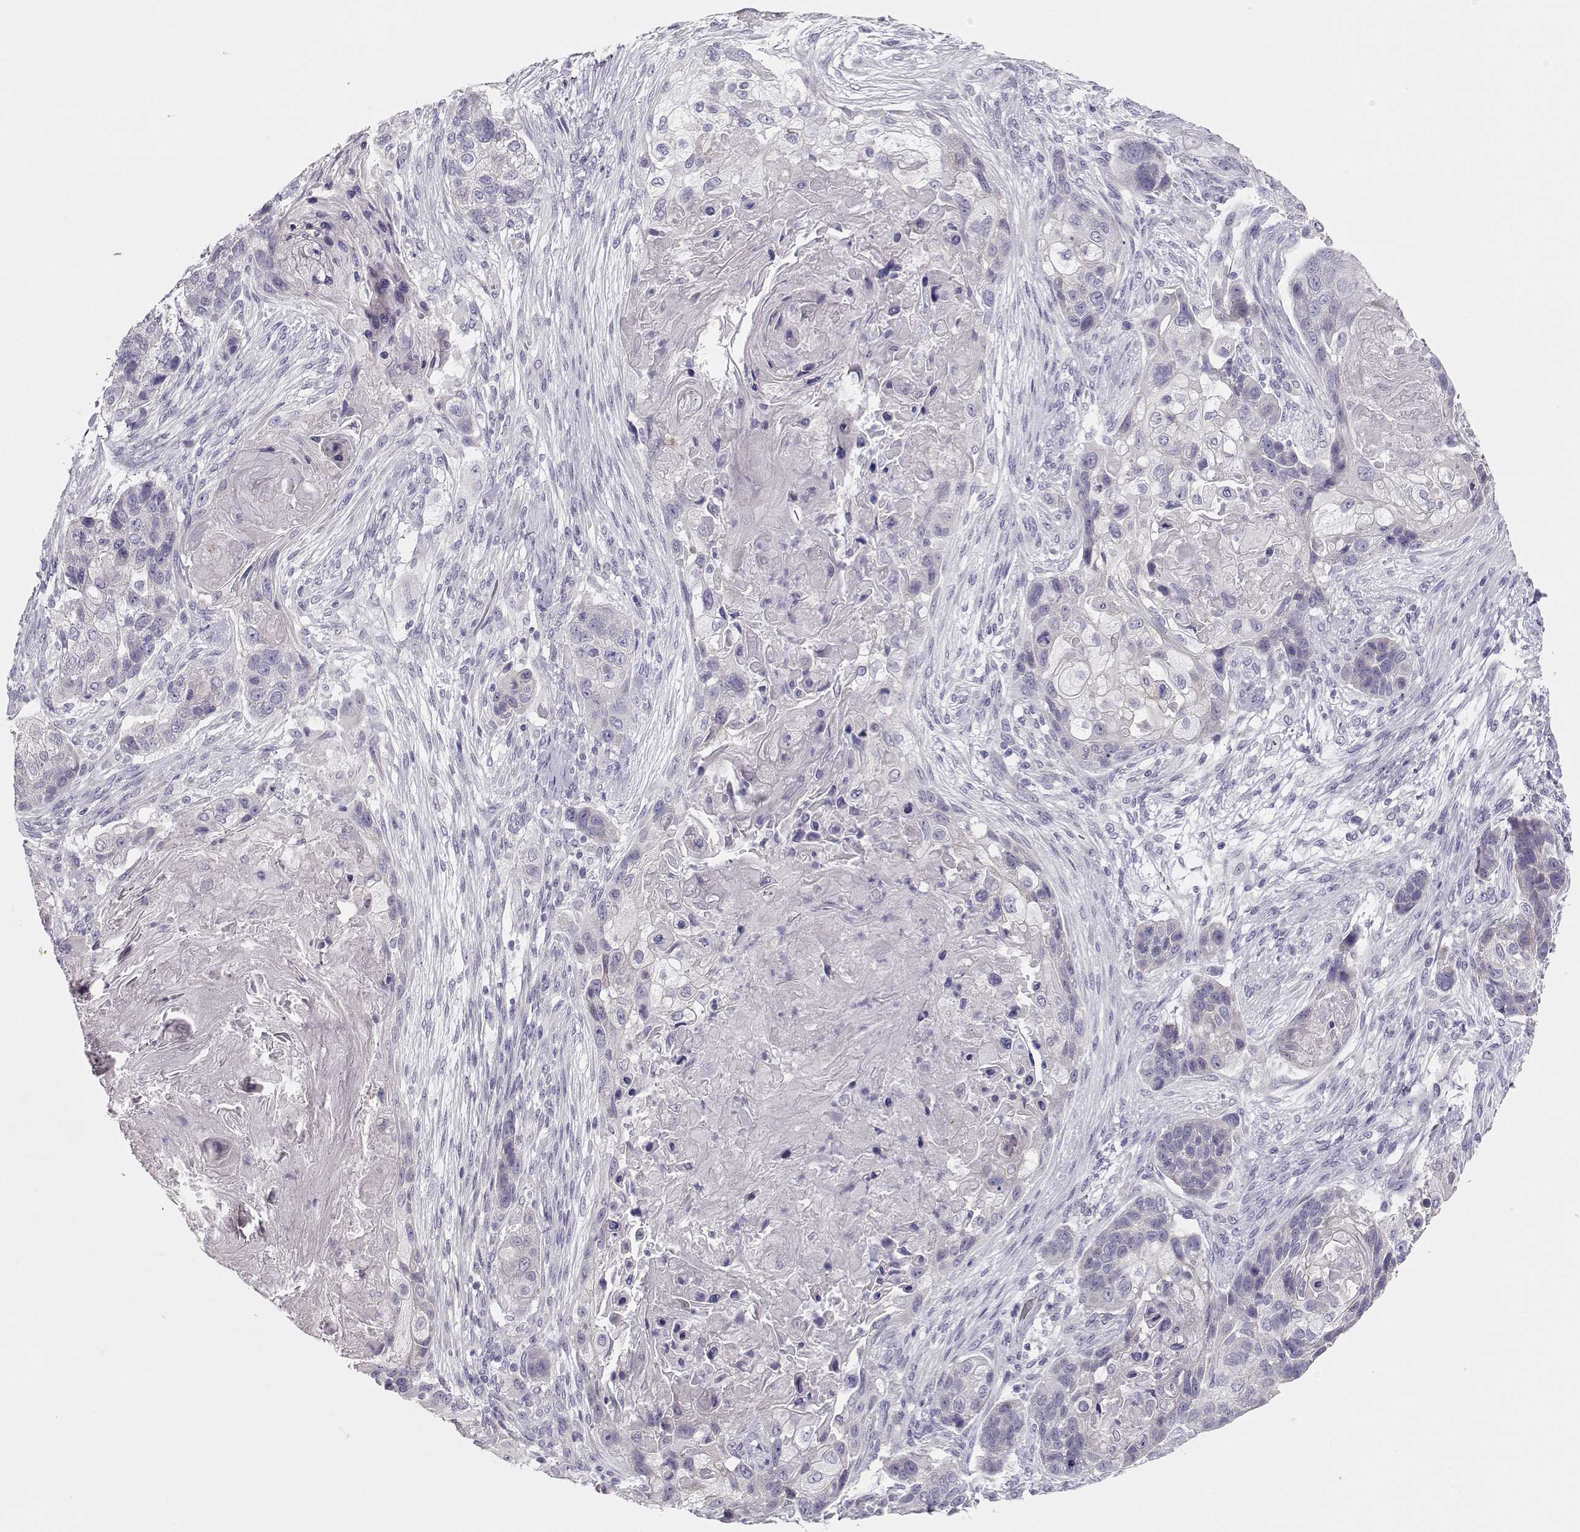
{"staining": {"intensity": "negative", "quantity": "none", "location": "none"}, "tissue": "lung cancer", "cell_type": "Tumor cells", "image_type": "cancer", "snomed": [{"axis": "morphology", "description": "Squamous cell carcinoma, NOS"}, {"axis": "topography", "description": "Lung"}], "caption": "Image shows no protein expression in tumor cells of lung cancer (squamous cell carcinoma) tissue.", "gene": "GLIPR1L2", "patient": {"sex": "male", "age": 69}}